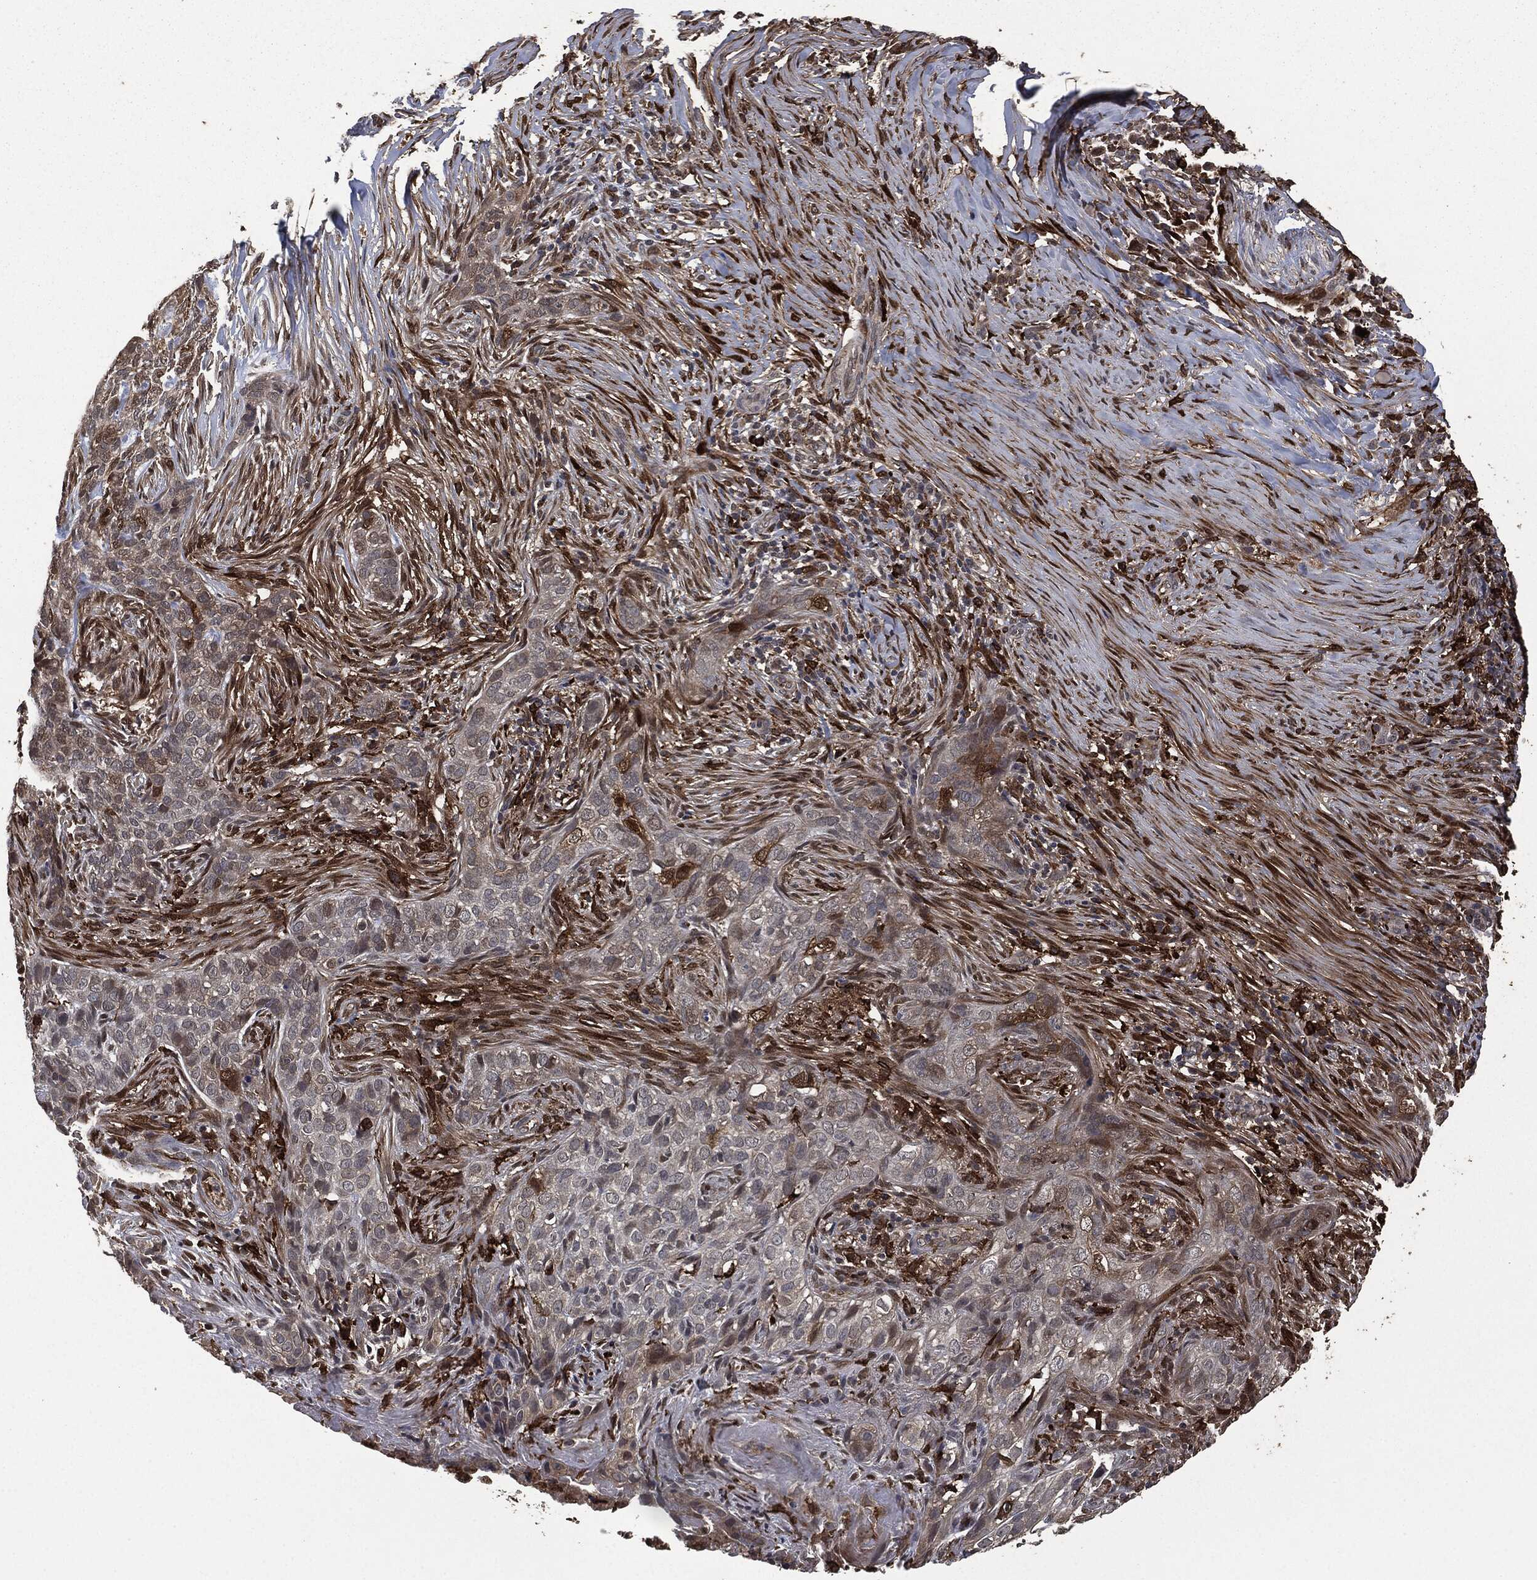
{"staining": {"intensity": "moderate", "quantity": "<25%", "location": "cytoplasmic/membranous"}, "tissue": "skin cancer", "cell_type": "Tumor cells", "image_type": "cancer", "snomed": [{"axis": "morphology", "description": "Squamous cell carcinoma, NOS"}, {"axis": "topography", "description": "Skin"}], "caption": "IHC photomicrograph of neoplastic tissue: human skin cancer (squamous cell carcinoma) stained using IHC shows low levels of moderate protein expression localized specifically in the cytoplasmic/membranous of tumor cells, appearing as a cytoplasmic/membranous brown color.", "gene": "CRABP2", "patient": {"sex": "male", "age": 88}}